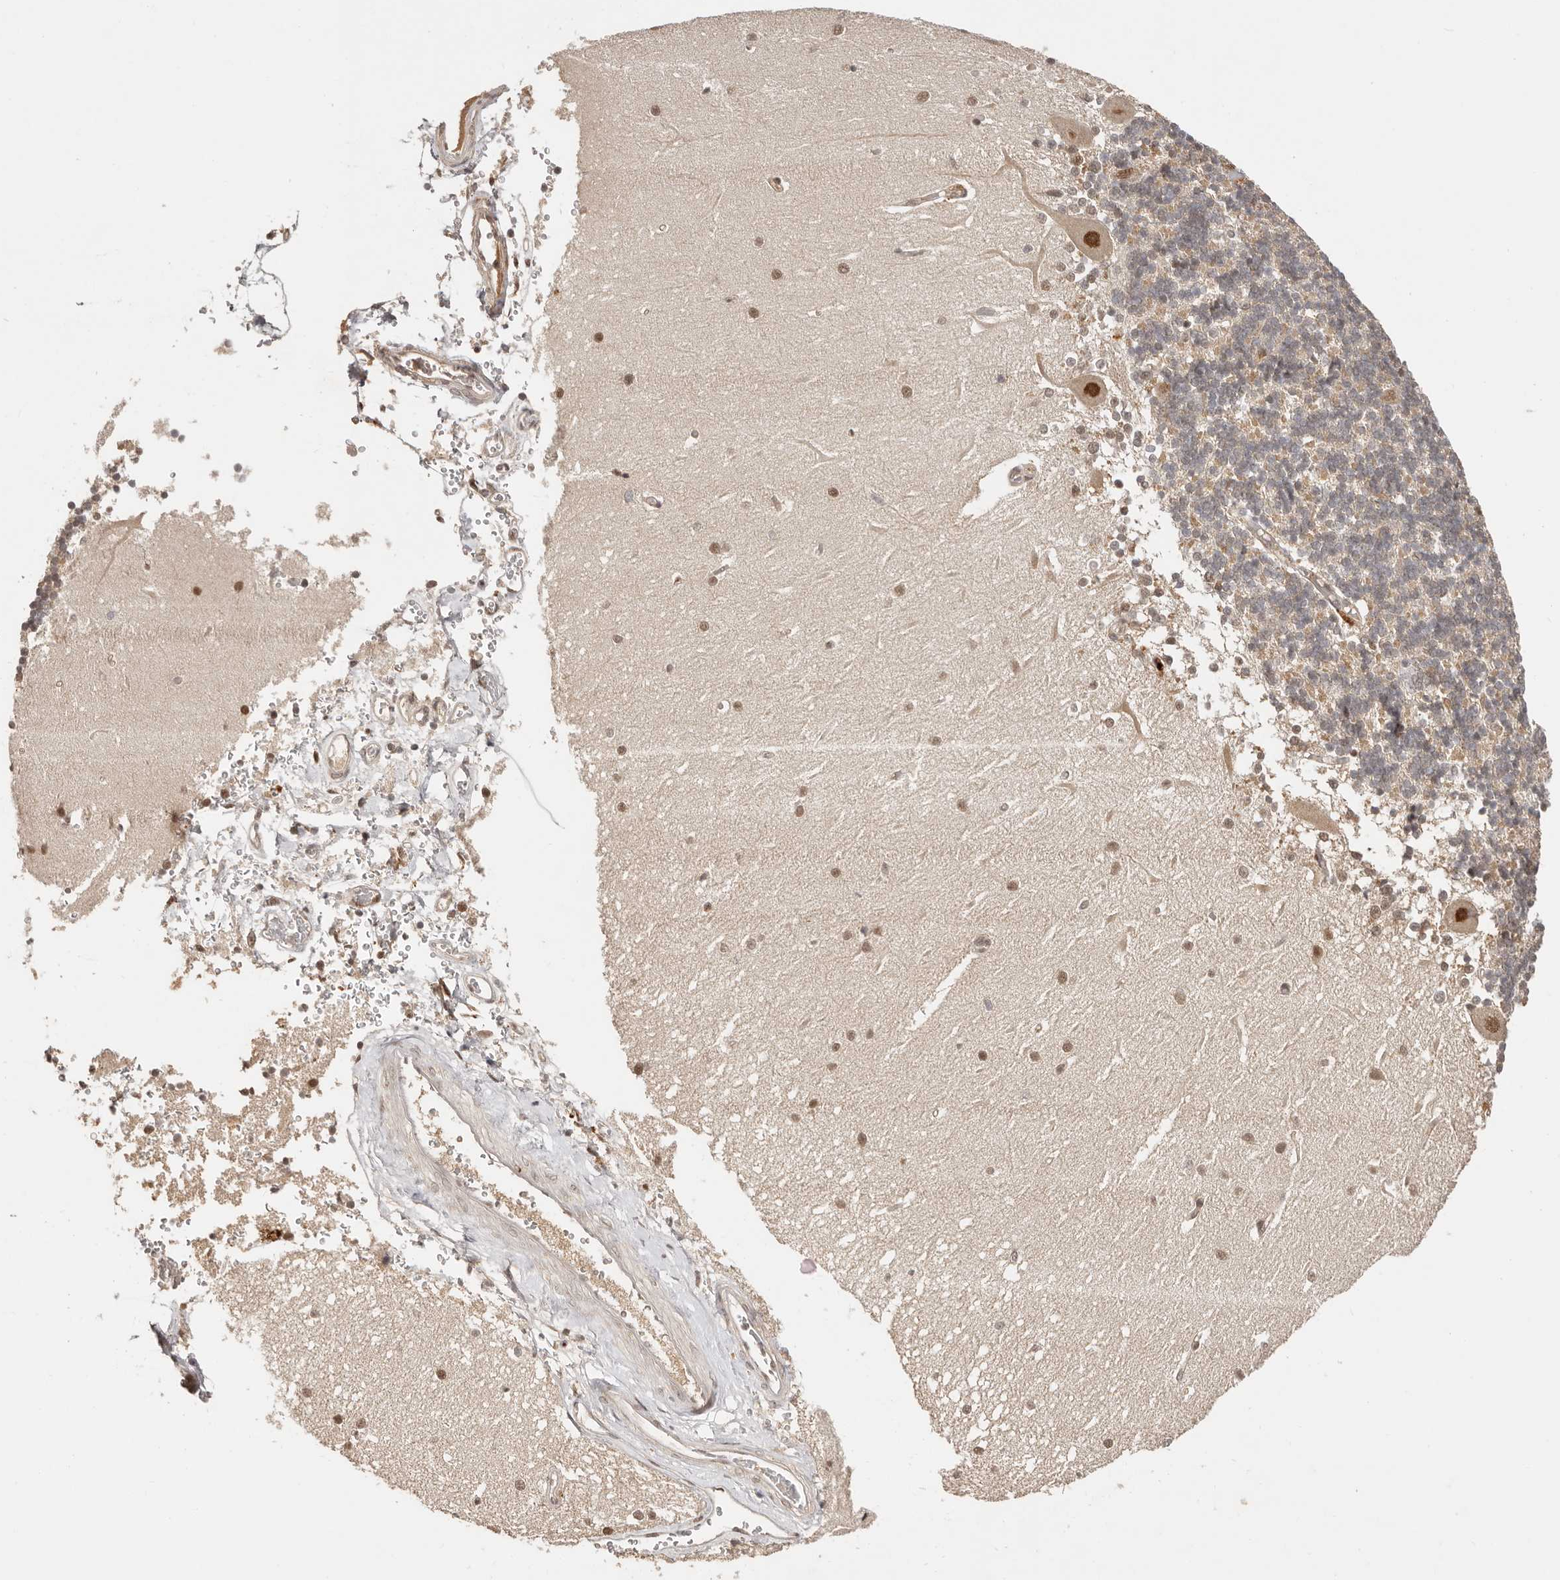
{"staining": {"intensity": "moderate", "quantity": "25%-75%", "location": "cytoplasmic/membranous"}, "tissue": "cerebellum", "cell_type": "Cells in granular layer", "image_type": "normal", "snomed": [{"axis": "morphology", "description": "Normal tissue, NOS"}, {"axis": "topography", "description": "Cerebellum"}], "caption": "Benign cerebellum displays moderate cytoplasmic/membranous staining in about 25%-75% of cells in granular layer.", "gene": "PSMA5", "patient": {"sex": "male", "age": 37}}